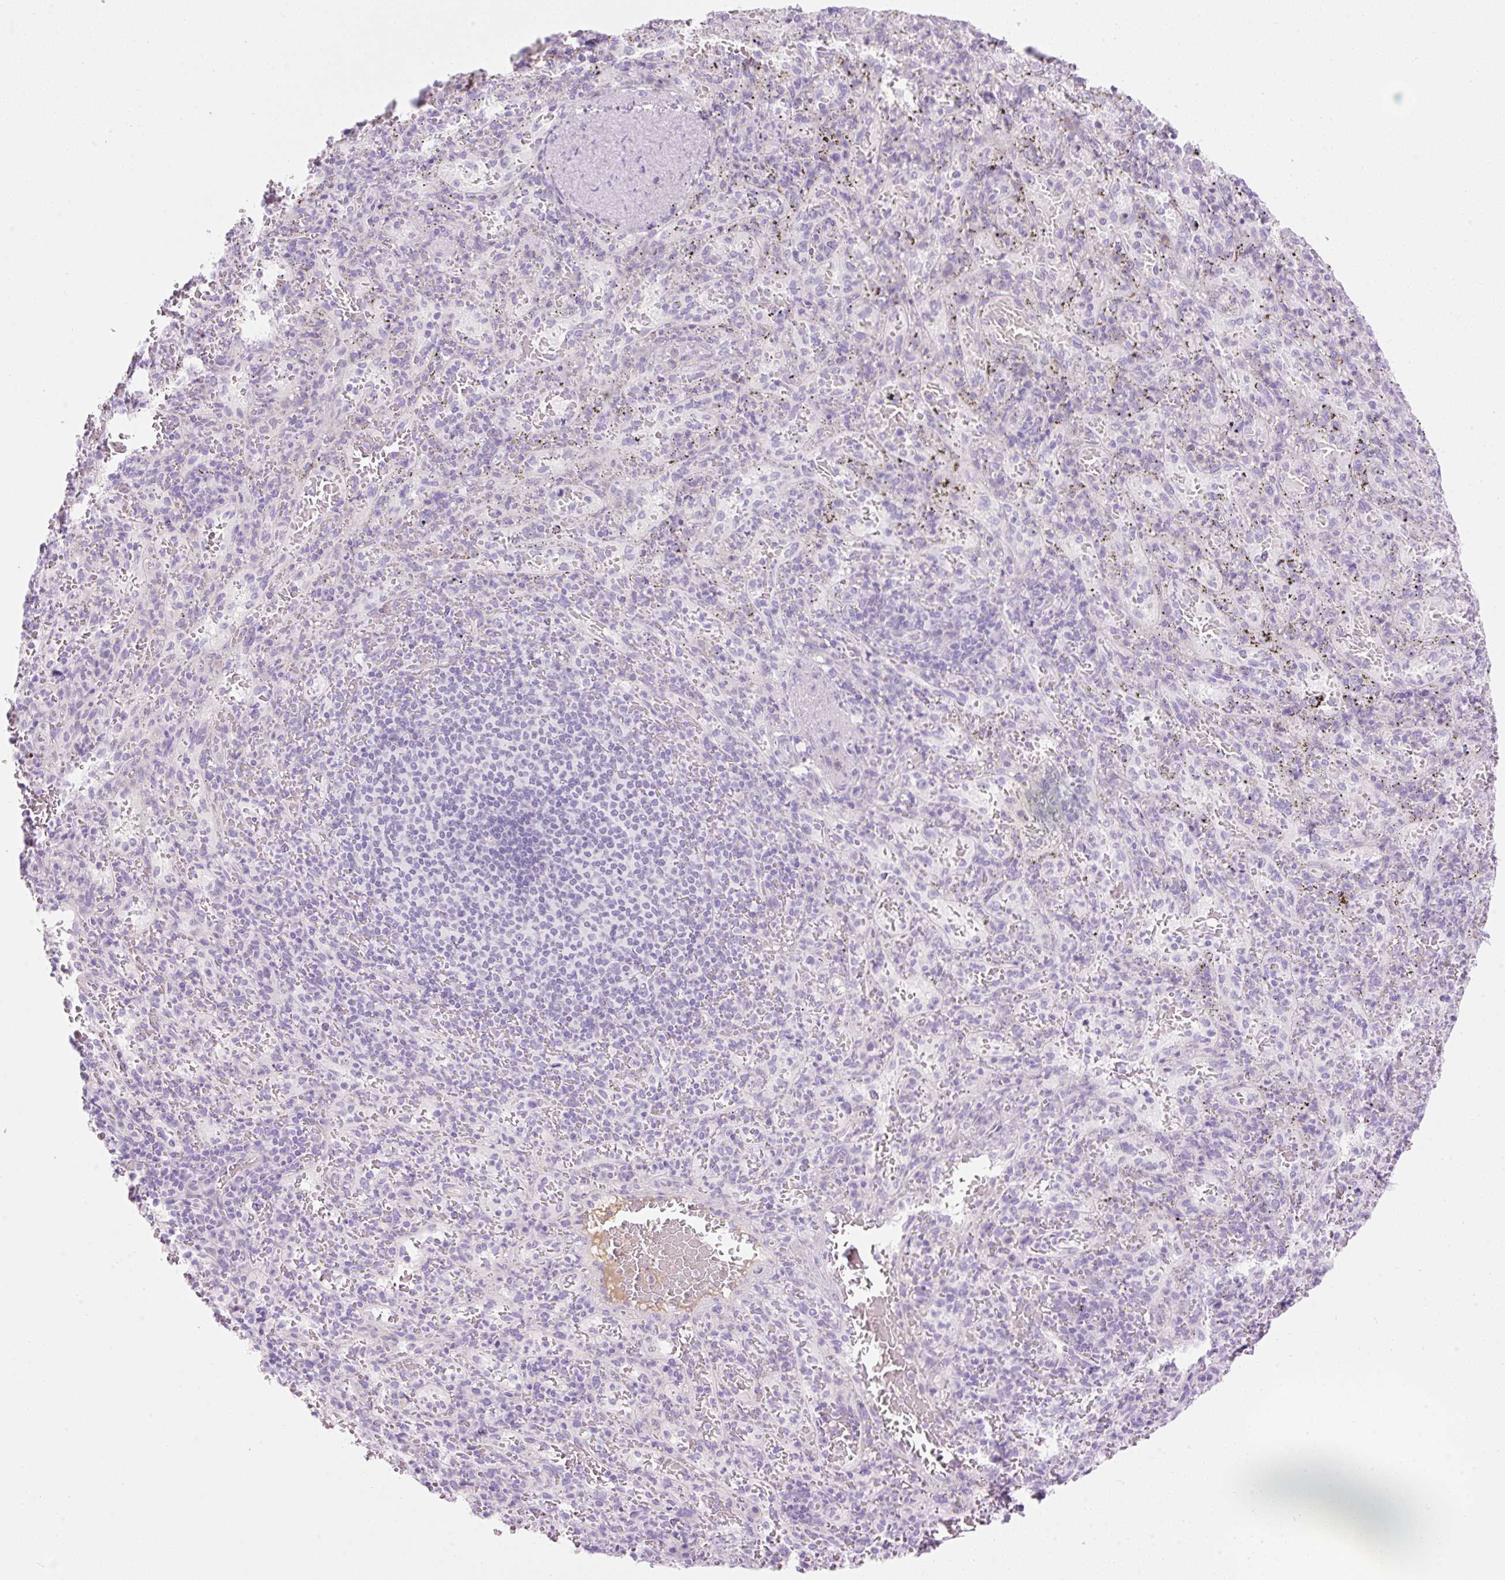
{"staining": {"intensity": "negative", "quantity": "none", "location": "none"}, "tissue": "spleen", "cell_type": "Cells in red pulp", "image_type": "normal", "snomed": [{"axis": "morphology", "description": "Normal tissue, NOS"}, {"axis": "topography", "description": "Spleen"}], "caption": "This is a micrograph of immunohistochemistry staining of unremarkable spleen, which shows no expression in cells in red pulp. The staining is performed using DAB (3,3'-diaminobenzidine) brown chromogen with nuclei counter-stained in using hematoxylin.", "gene": "ZNF121", "patient": {"sex": "male", "age": 57}}